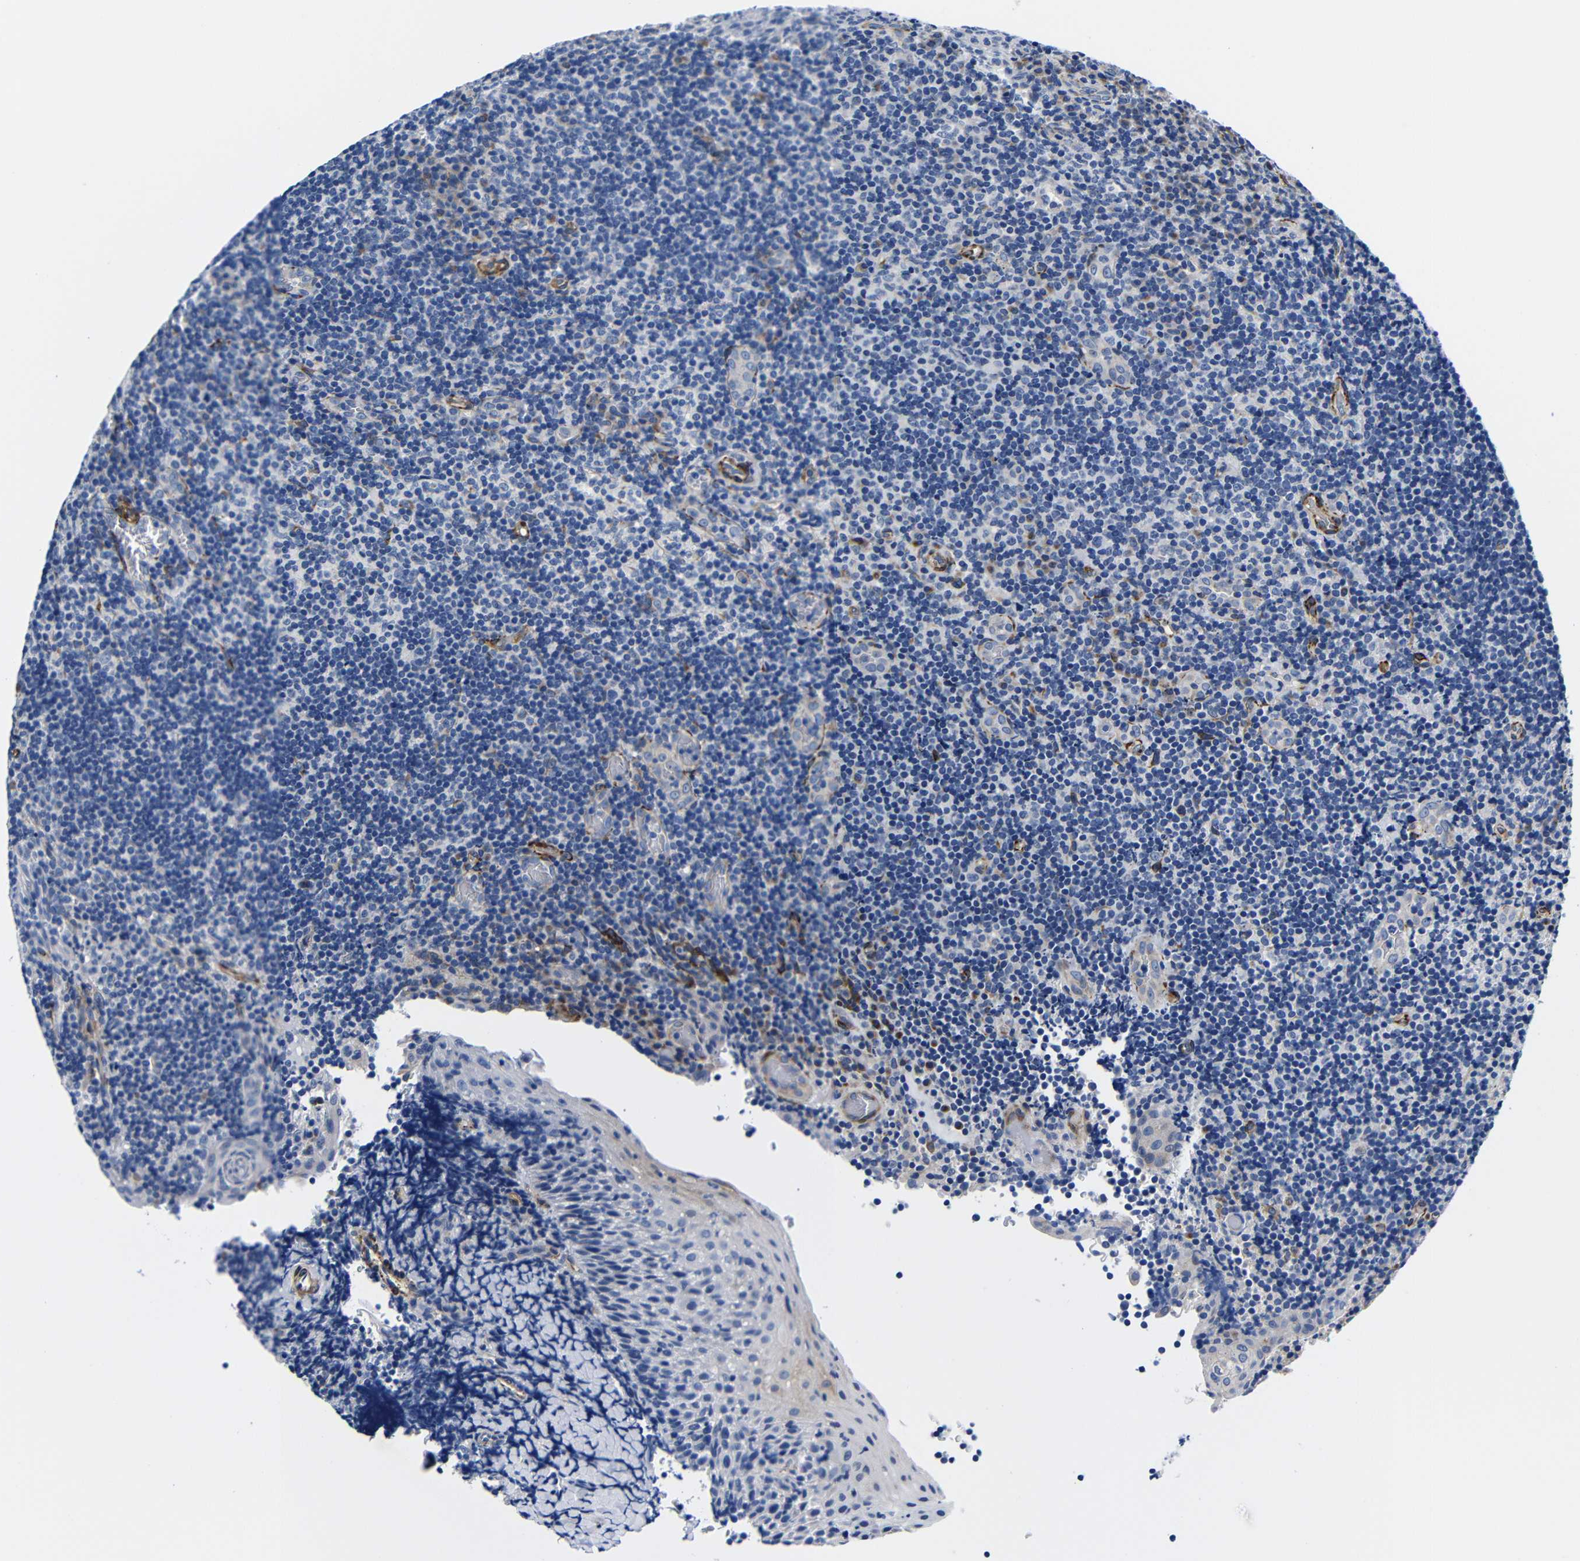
{"staining": {"intensity": "negative", "quantity": "none", "location": "none"}, "tissue": "tonsil", "cell_type": "Germinal center cells", "image_type": "normal", "snomed": [{"axis": "morphology", "description": "Normal tissue, NOS"}, {"axis": "topography", "description": "Tonsil"}], "caption": "The immunohistochemistry (IHC) image has no significant expression in germinal center cells of tonsil.", "gene": "LRIG1", "patient": {"sex": "male", "age": 37}}